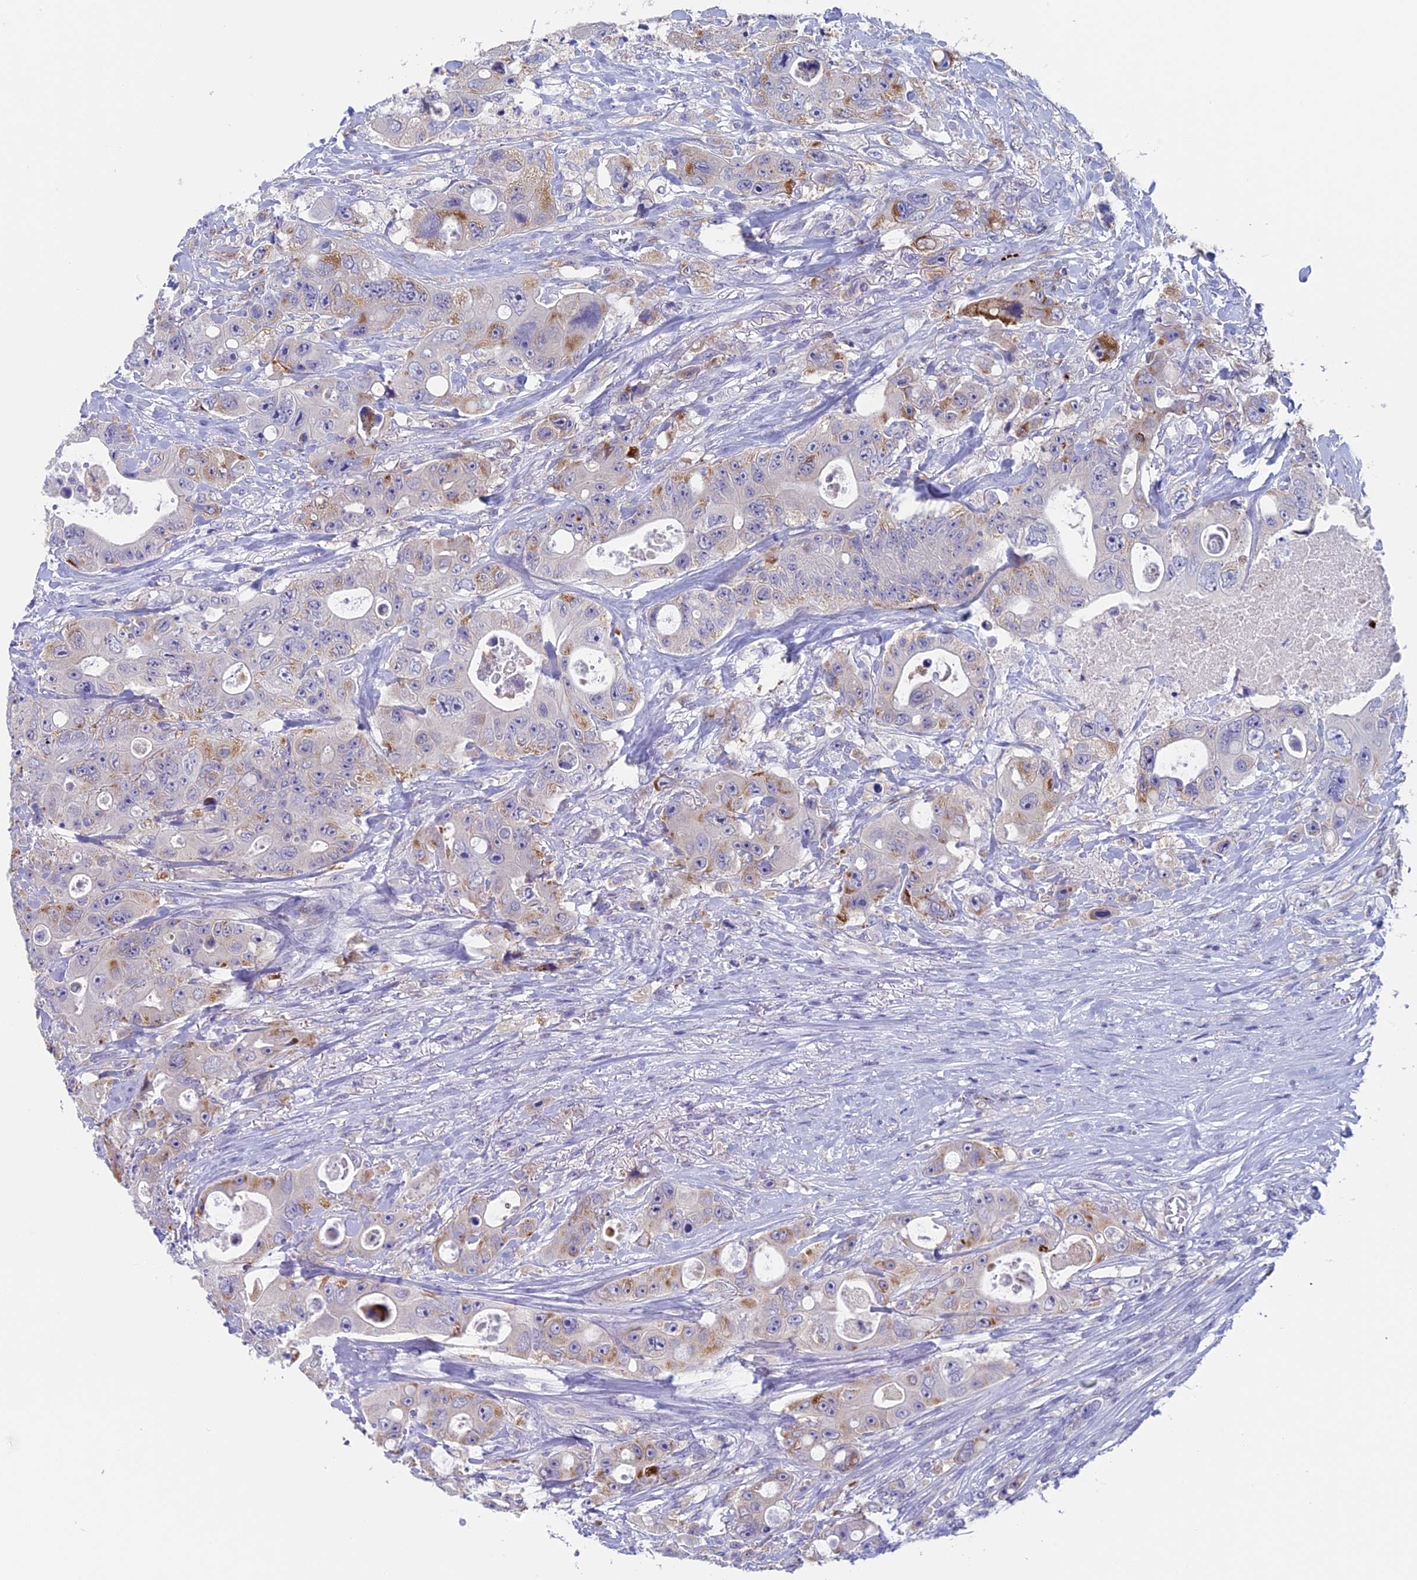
{"staining": {"intensity": "strong", "quantity": "<25%", "location": "cytoplasmic/membranous"}, "tissue": "colorectal cancer", "cell_type": "Tumor cells", "image_type": "cancer", "snomed": [{"axis": "morphology", "description": "Adenocarcinoma, NOS"}, {"axis": "topography", "description": "Colon"}], "caption": "IHC of human colorectal cancer (adenocarcinoma) shows medium levels of strong cytoplasmic/membranous positivity in approximately <25% of tumor cells.", "gene": "AIFM2", "patient": {"sex": "female", "age": 46}}